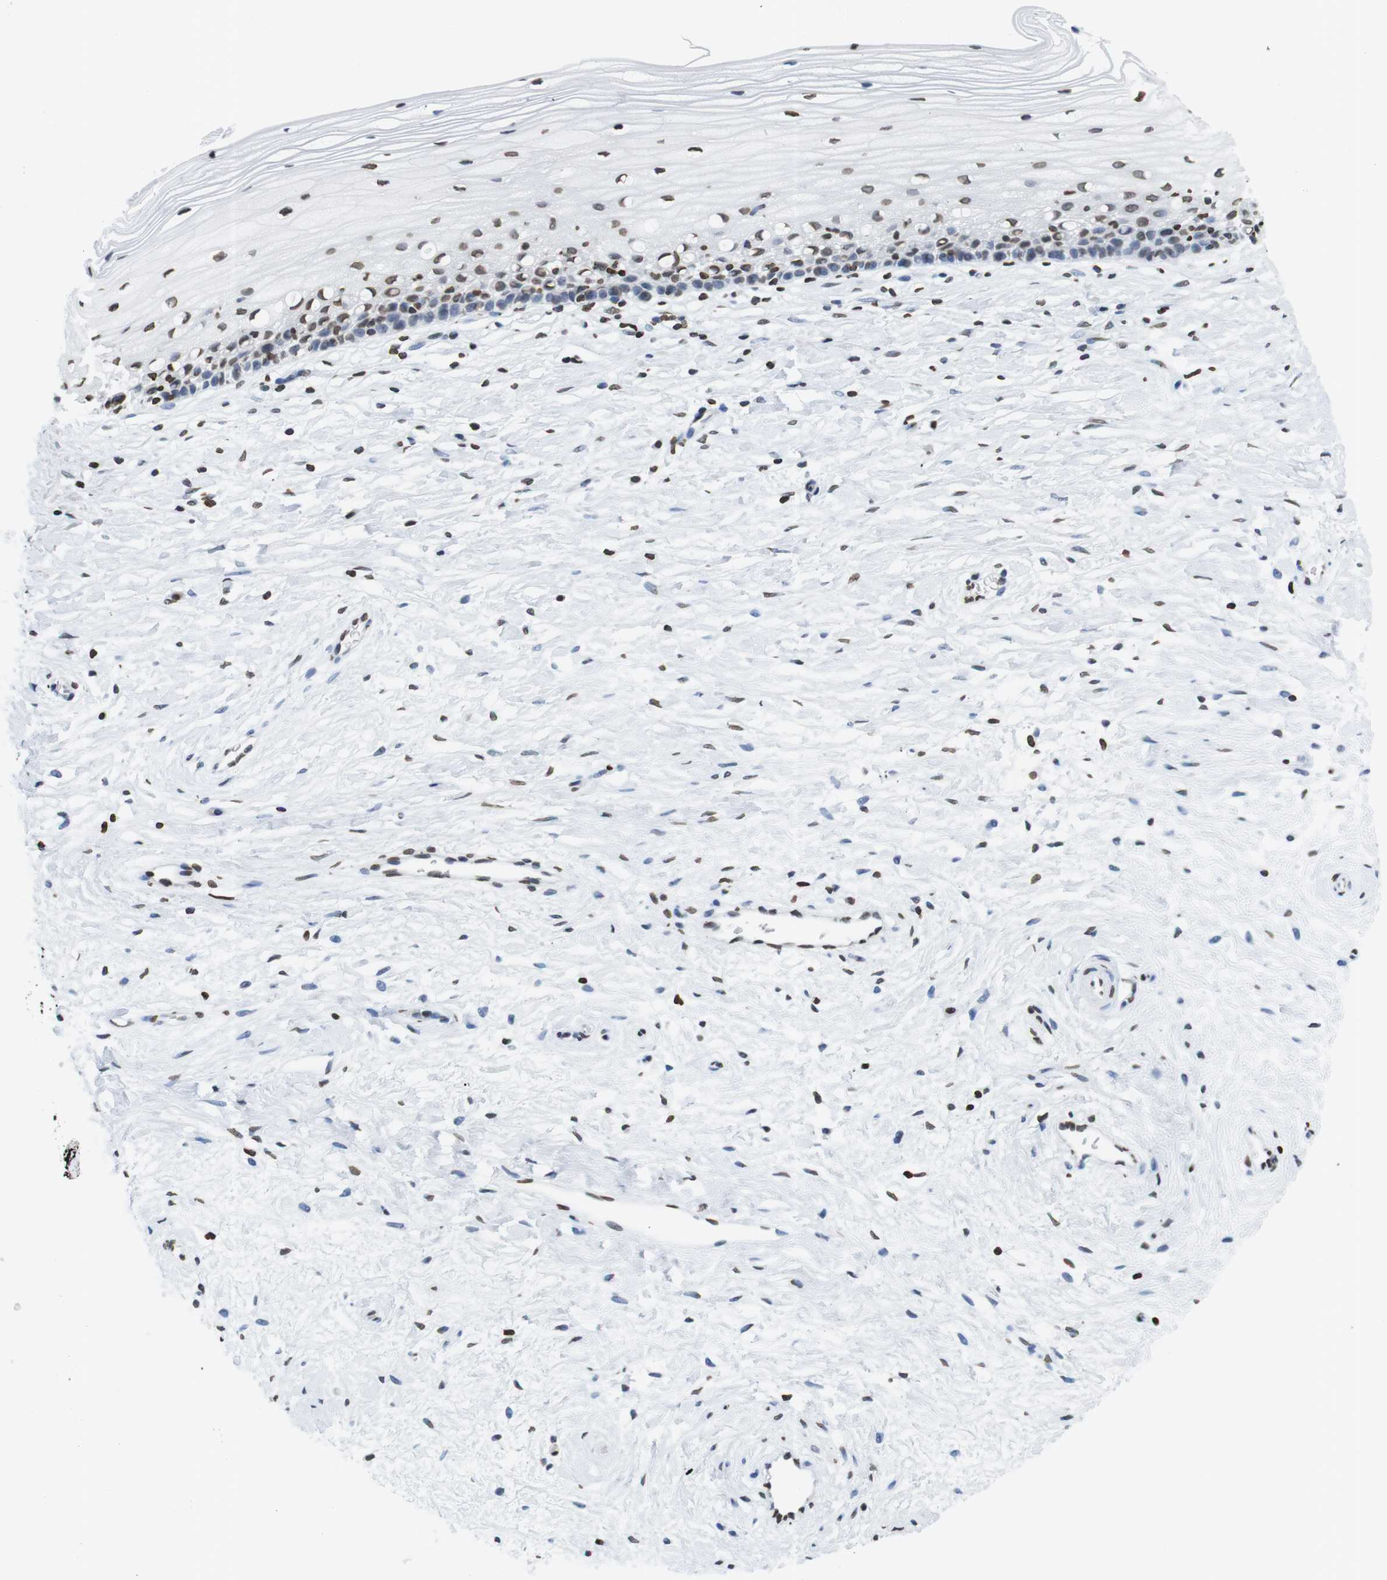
{"staining": {"intensity": "weak", "quantity": "25%-75%", "location": "nuclear"}, "tissue": "cervix", "cell_type": "Glandular cells", "image_type": "normal", "snomed": [{"axis": "morphology", "description": "Normal tissue, NOS"}, {"axis": "topography", "description": "Cervix"}], "caption": "Protein expression analysis of benign human cervix reveals weak nuclear expression in about 25%-75% of glandular cells. (IHC, brightfield microscopy, high magnification).", "gene": "BSX", "patient": {"sex": "female", "age": 39}}